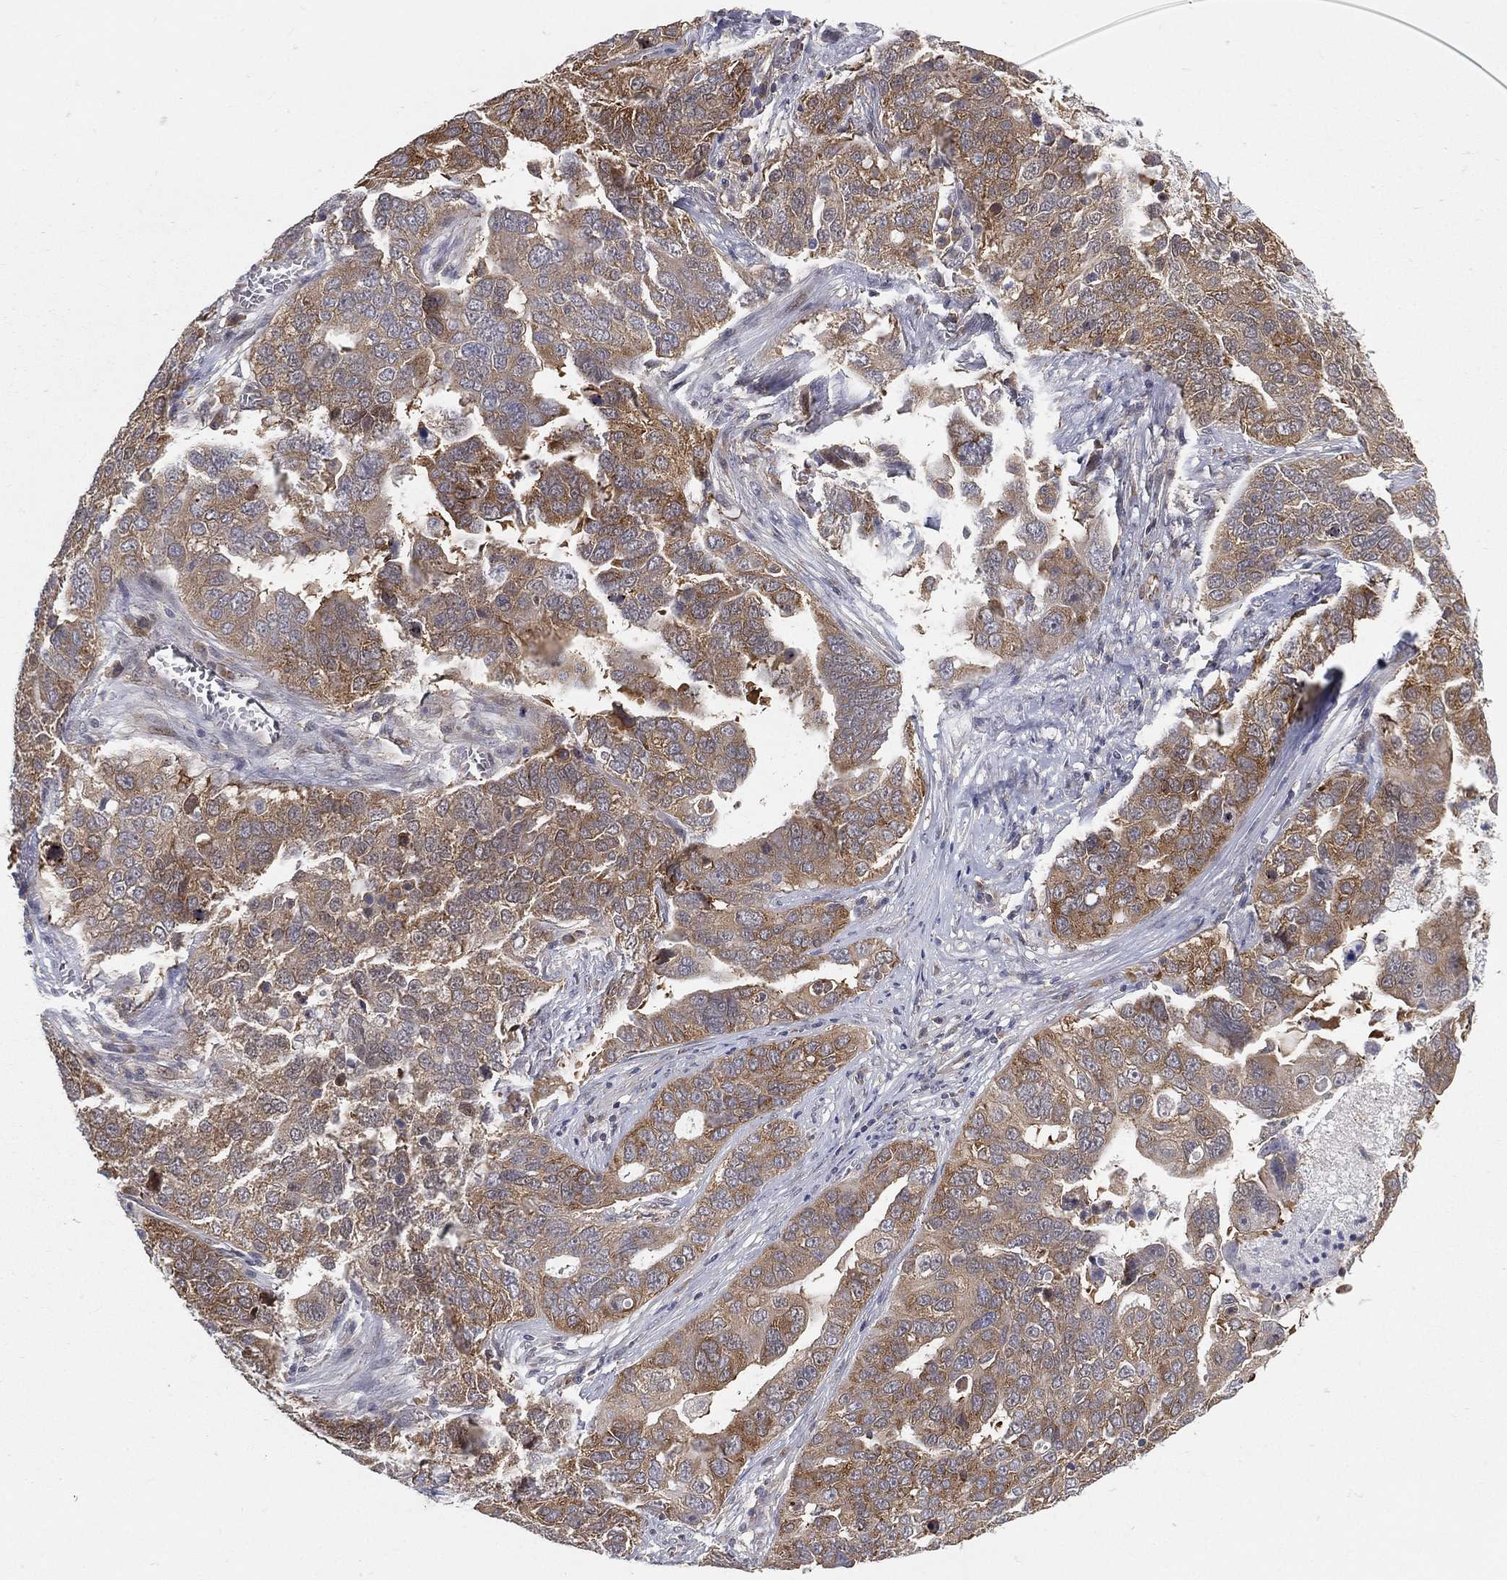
{"staining": {"intensity": "moderate", "quantity": ">75%", "location": "cytoplasmic/membranous"}, "tissue": "ovarian cancer", "cell_type": "Tumor cells", "image_type": "cancer", "snomed": [{"axis": "morphology", "description": "Carcinoma, endometroid"}, {"axis": "topography", "description": "Soft tissue"}, {"axis": "topography", "description": "Ovary"}], "caption": "Tumor cells display medium levels of moderate cytoplasmic/membranous positivity in about >75% of cells in human ovarian cancer (endometroid carcinoma).", "gene": "TMTC4", "patient": {"sex": "female", "age": 52}}